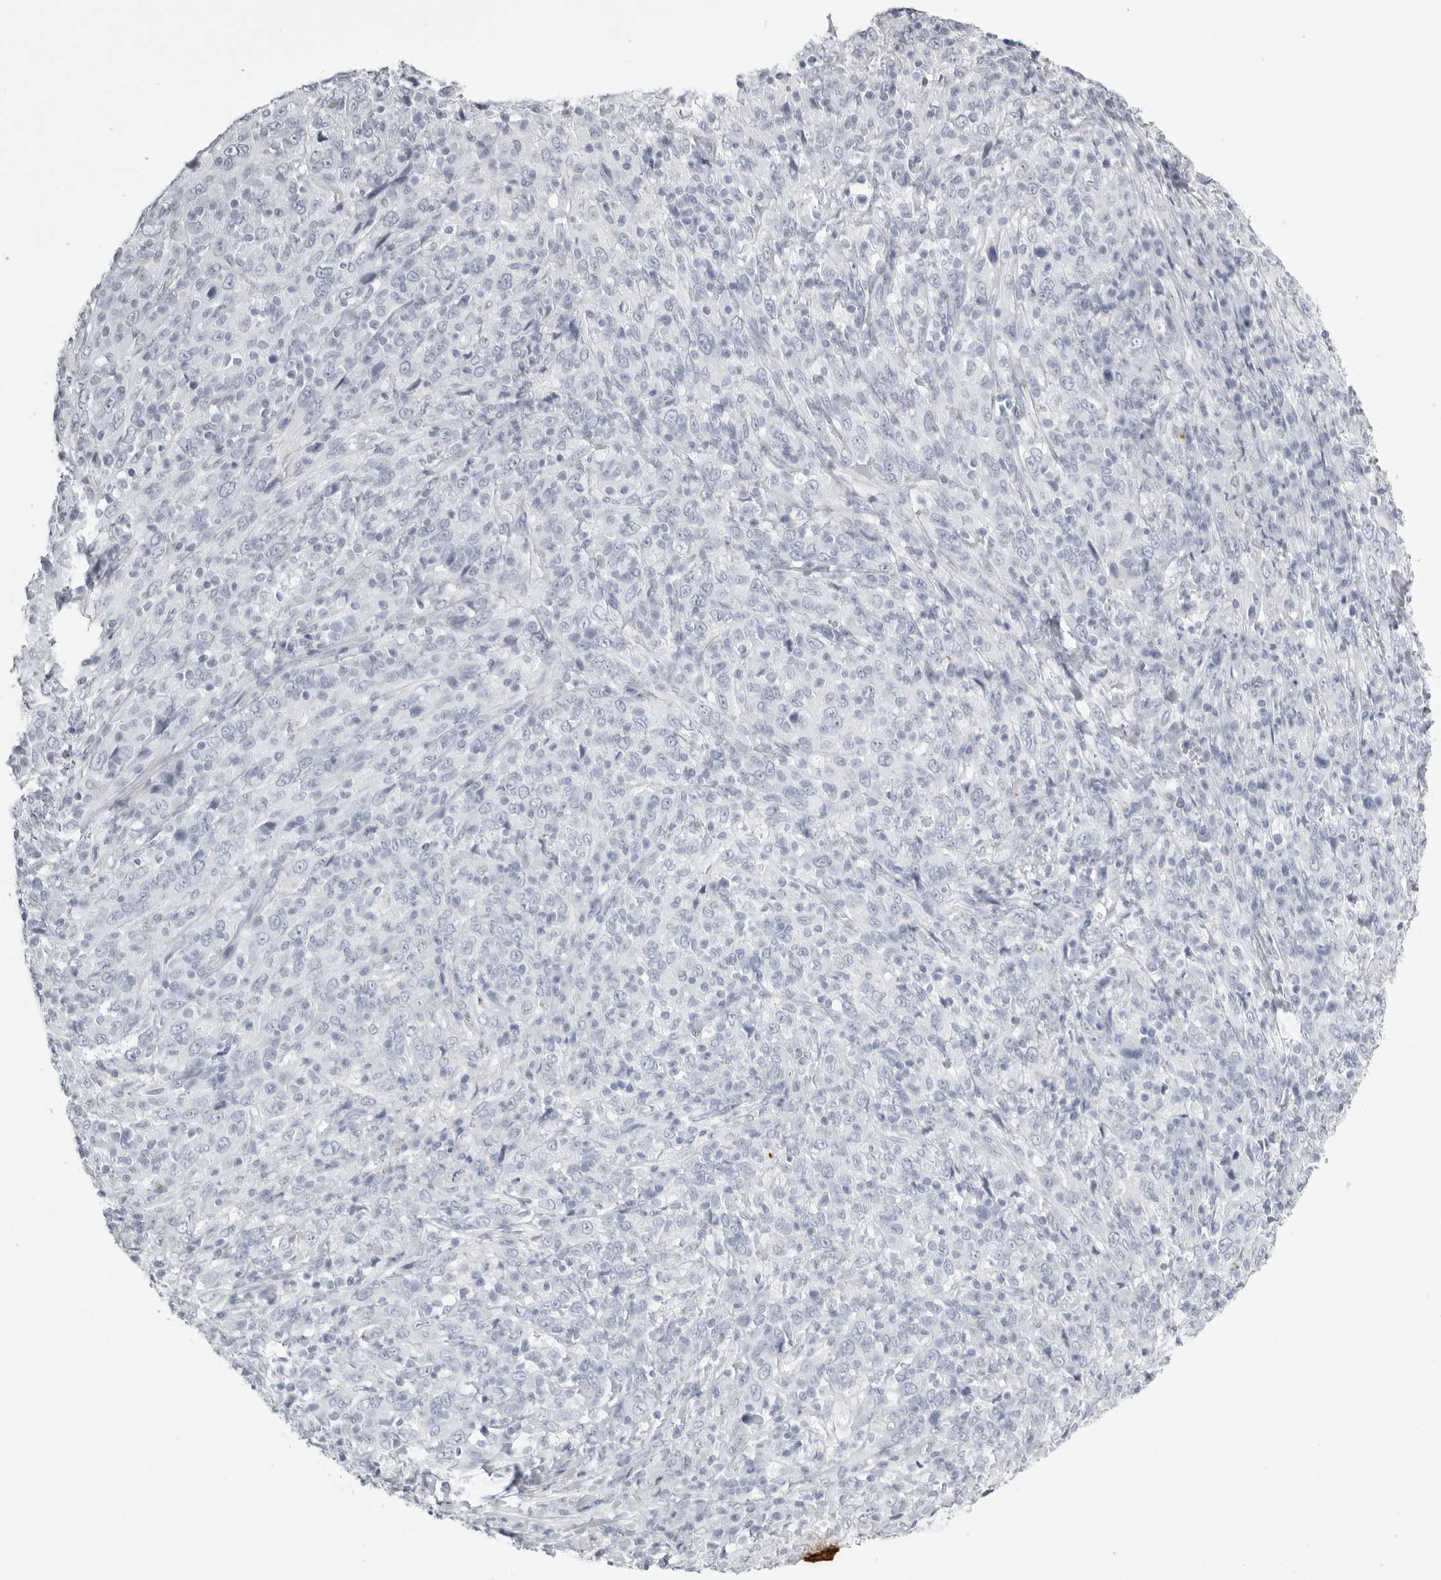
{"staining": {"intensity": "negative", "quantity": "none", "location": "none"}, "tissue": "cervical cancer", "cell_type": "Tumor cells", "image_type": "cancer", "snomed": [{"axis": "morphology", "description": "Squamous cell carcinoma, NOS"}, {"axis": "topography", "description": "Cervix"}], "caption": "Immunohistochemistry (IHC) micrograph of human cervical cancer stained for a protein (brown), which exhibits no expression in tumor cells.", "gene": "KLK9", "patient": {"sex": "female", "age": 46}}